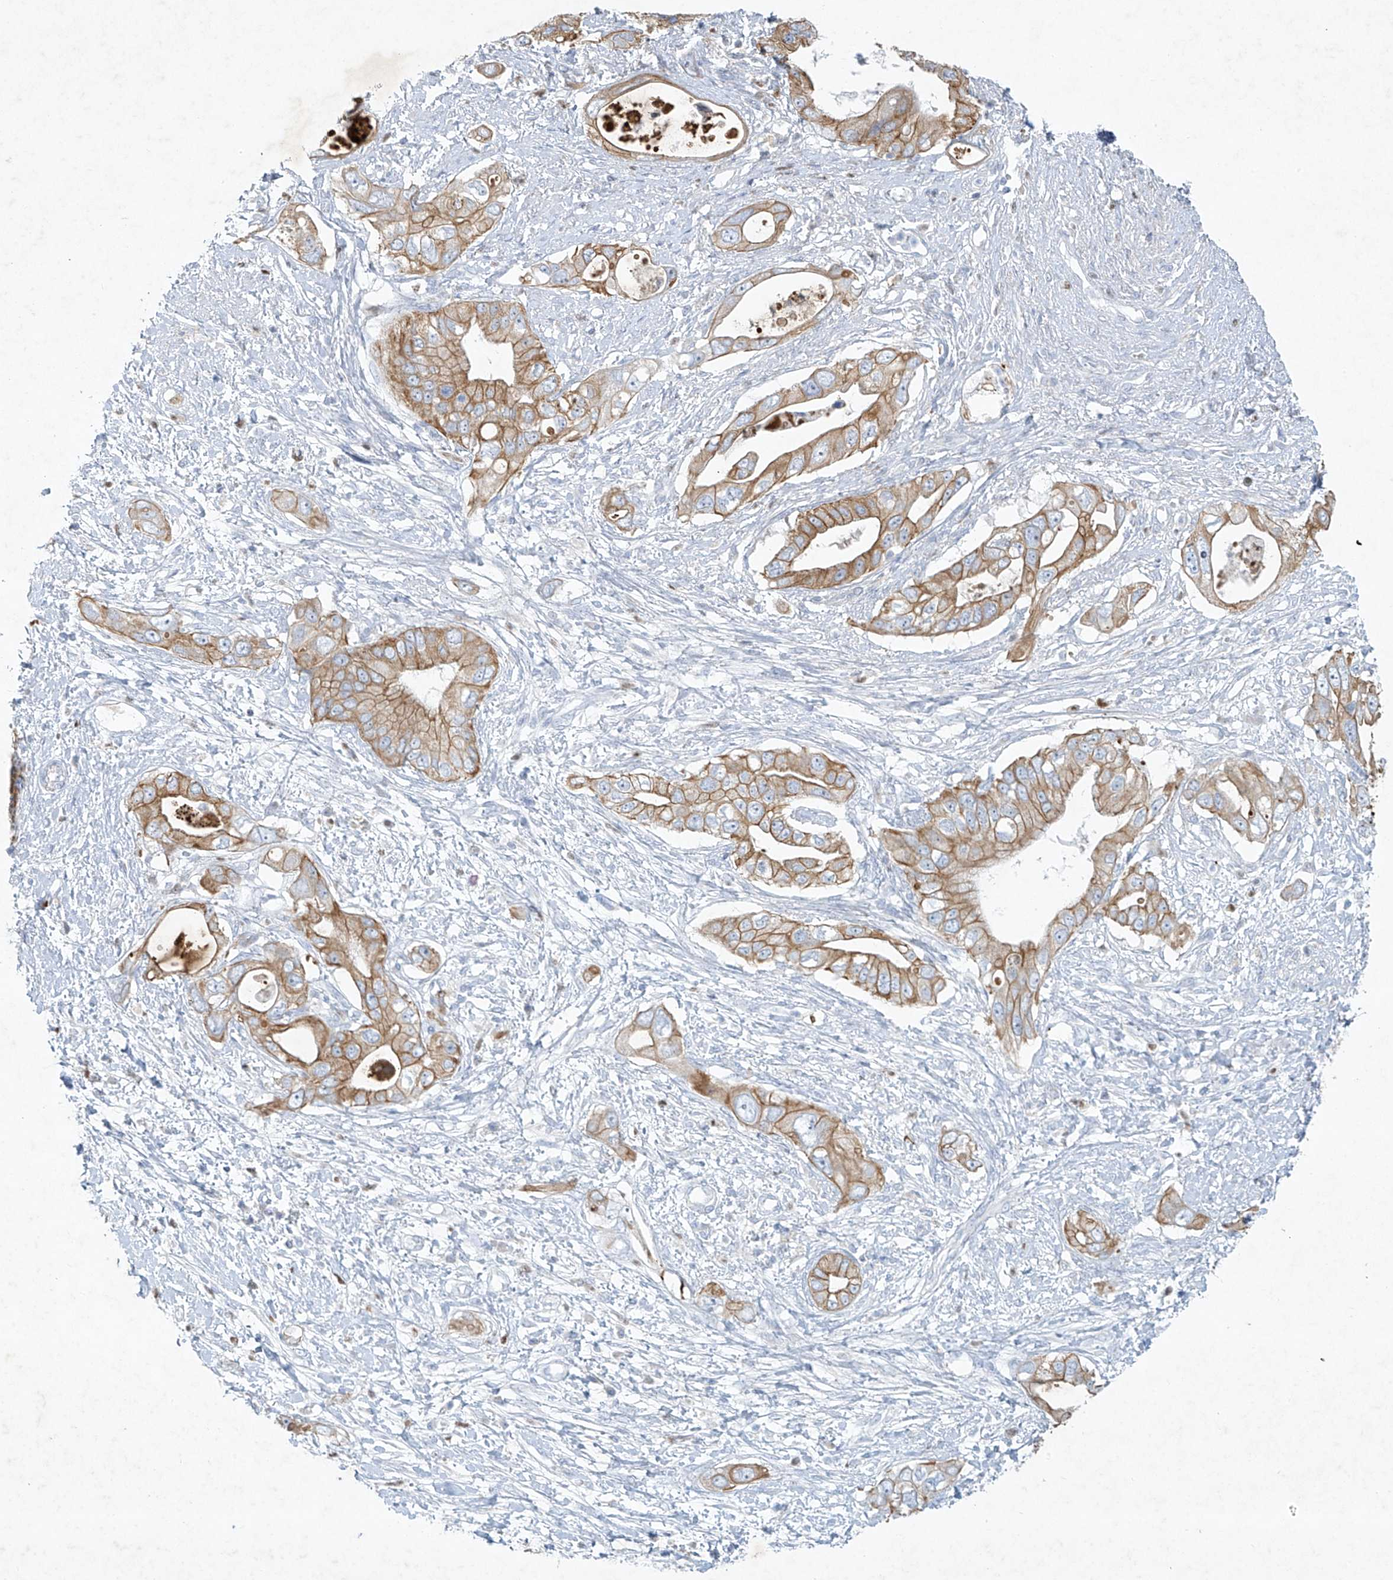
{"staining": {"intensity": "moderate", "quantity": ">75%", "location": "cytoplasmic/membranous"}, "tissue": "pancreatic cancer", "cell_type": "Tumor cells", "image_type": "cancer", "snomed": [{"axis": "morphology", "description": "Inflammation, NOS"}, {"axis": "morphology", "description": "Adenocarcinoma, NOS"}, {"axis": "topography", "description": "Pancreas"}], "caption": "High-magnification brightfield microscopy of pancreatic cancer stained with DAB (brown) and counterstained with hematoxylin (blue). tumor cells exhibit moderate cytoplasmic/membranous expression is identified in about>75% of cells.", "gene": "TUBE1", "patient": {"sex": "female", "age": 56}}